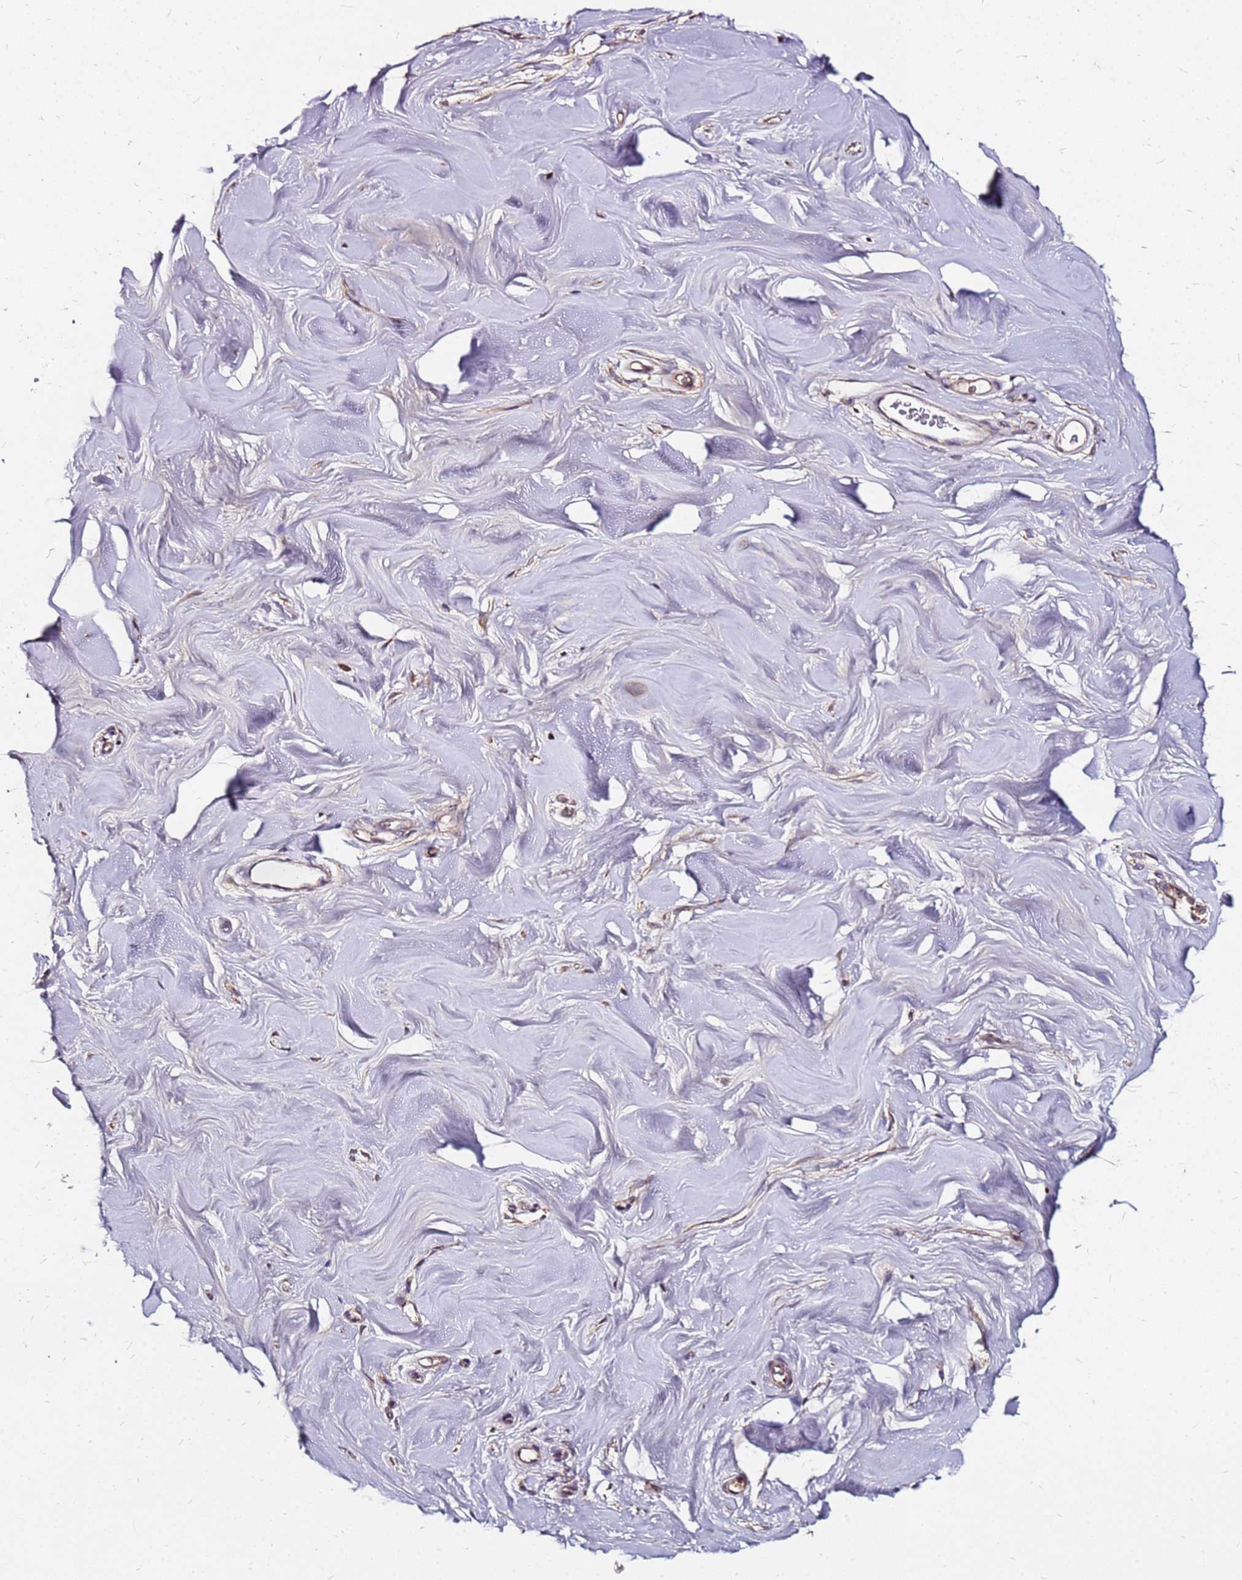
{"staining": {"intensity": "moderate", "quantity": ">75%", "location": "cytoplasmic/membranous"}, "tissue": "soft tissue", "cell_type": "Chondrocytes", "image_type": "normal", "snomed": [{"axis": "morphology", "description": "Normal tissue, NOS"}, {"axis": "topography", "description": "Breast"}], "caption": "Soft tissue stained with immunohistochemistry (IHC) shows moderate cytoplasmic/membranous expression in about >75% of chondrocytes.", "gene": "DCDC2C", "patient": {"sex": "female", "age": 26}}